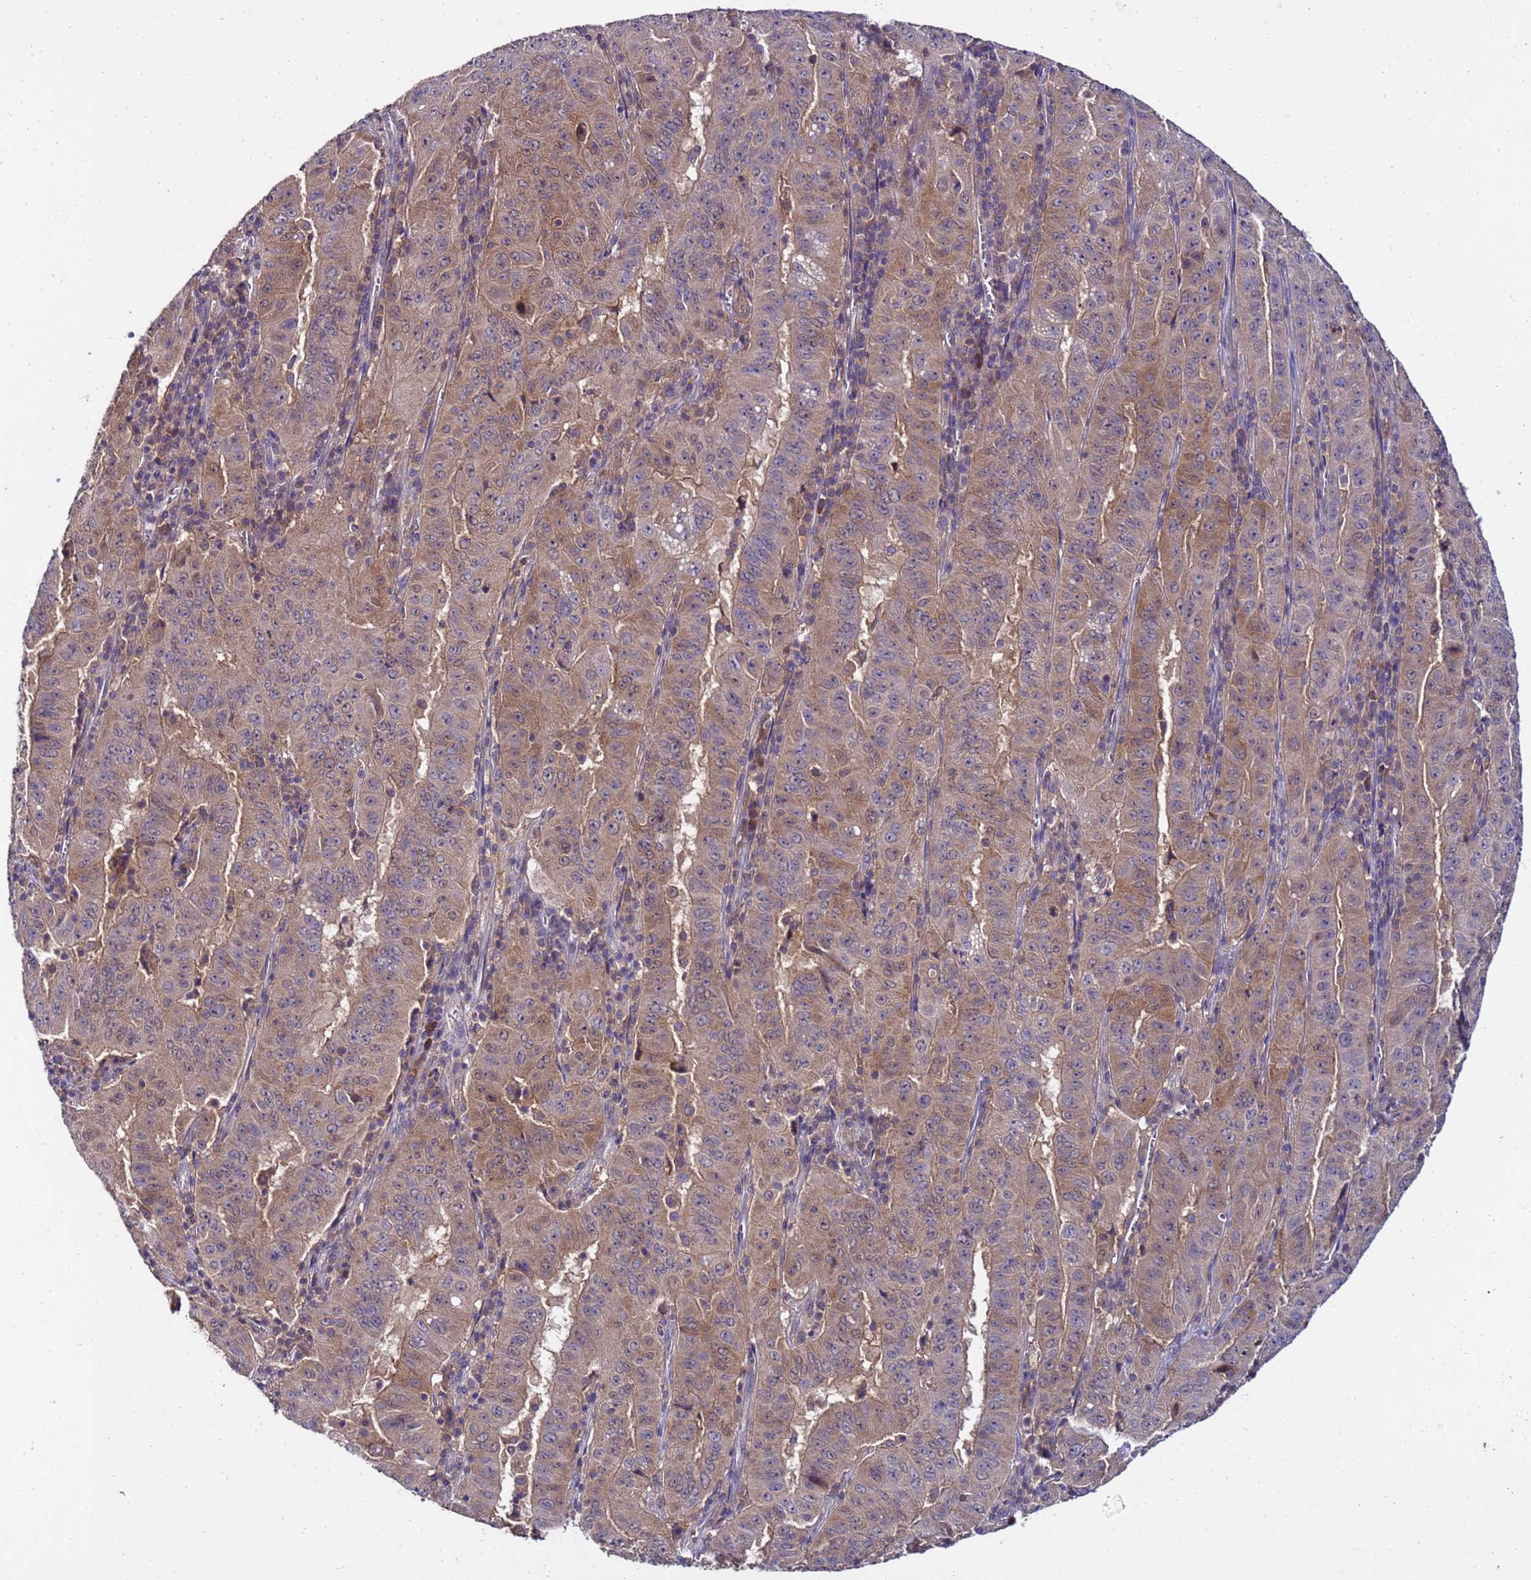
{"staining": {"intensity": "weak", "quantity": ">75%", "location": "cytoplasmic/membranous"}, "tissue": "pancreatic cancer", "cell_type": "Tumor cells", "image_type": "cancer", "snomed": [{"axis": "morphology", "description": "Adenocarcinoma, NOS"}, {"axis": "topography", "description": "Pancreas"}], "caption": "High-magnification brightfield microscopy of pancreatic adenocarcinoma stained with DAB (3,3'-diaminobenzidine) (brown) and counterstained with hematoxylin (blue). tumor cells exhibit weak cytoplasmic/membranous staining is present in approximately>75% of cells.", "gene": "GSPT2", "patient": {"sex": "male", "age": 63}}